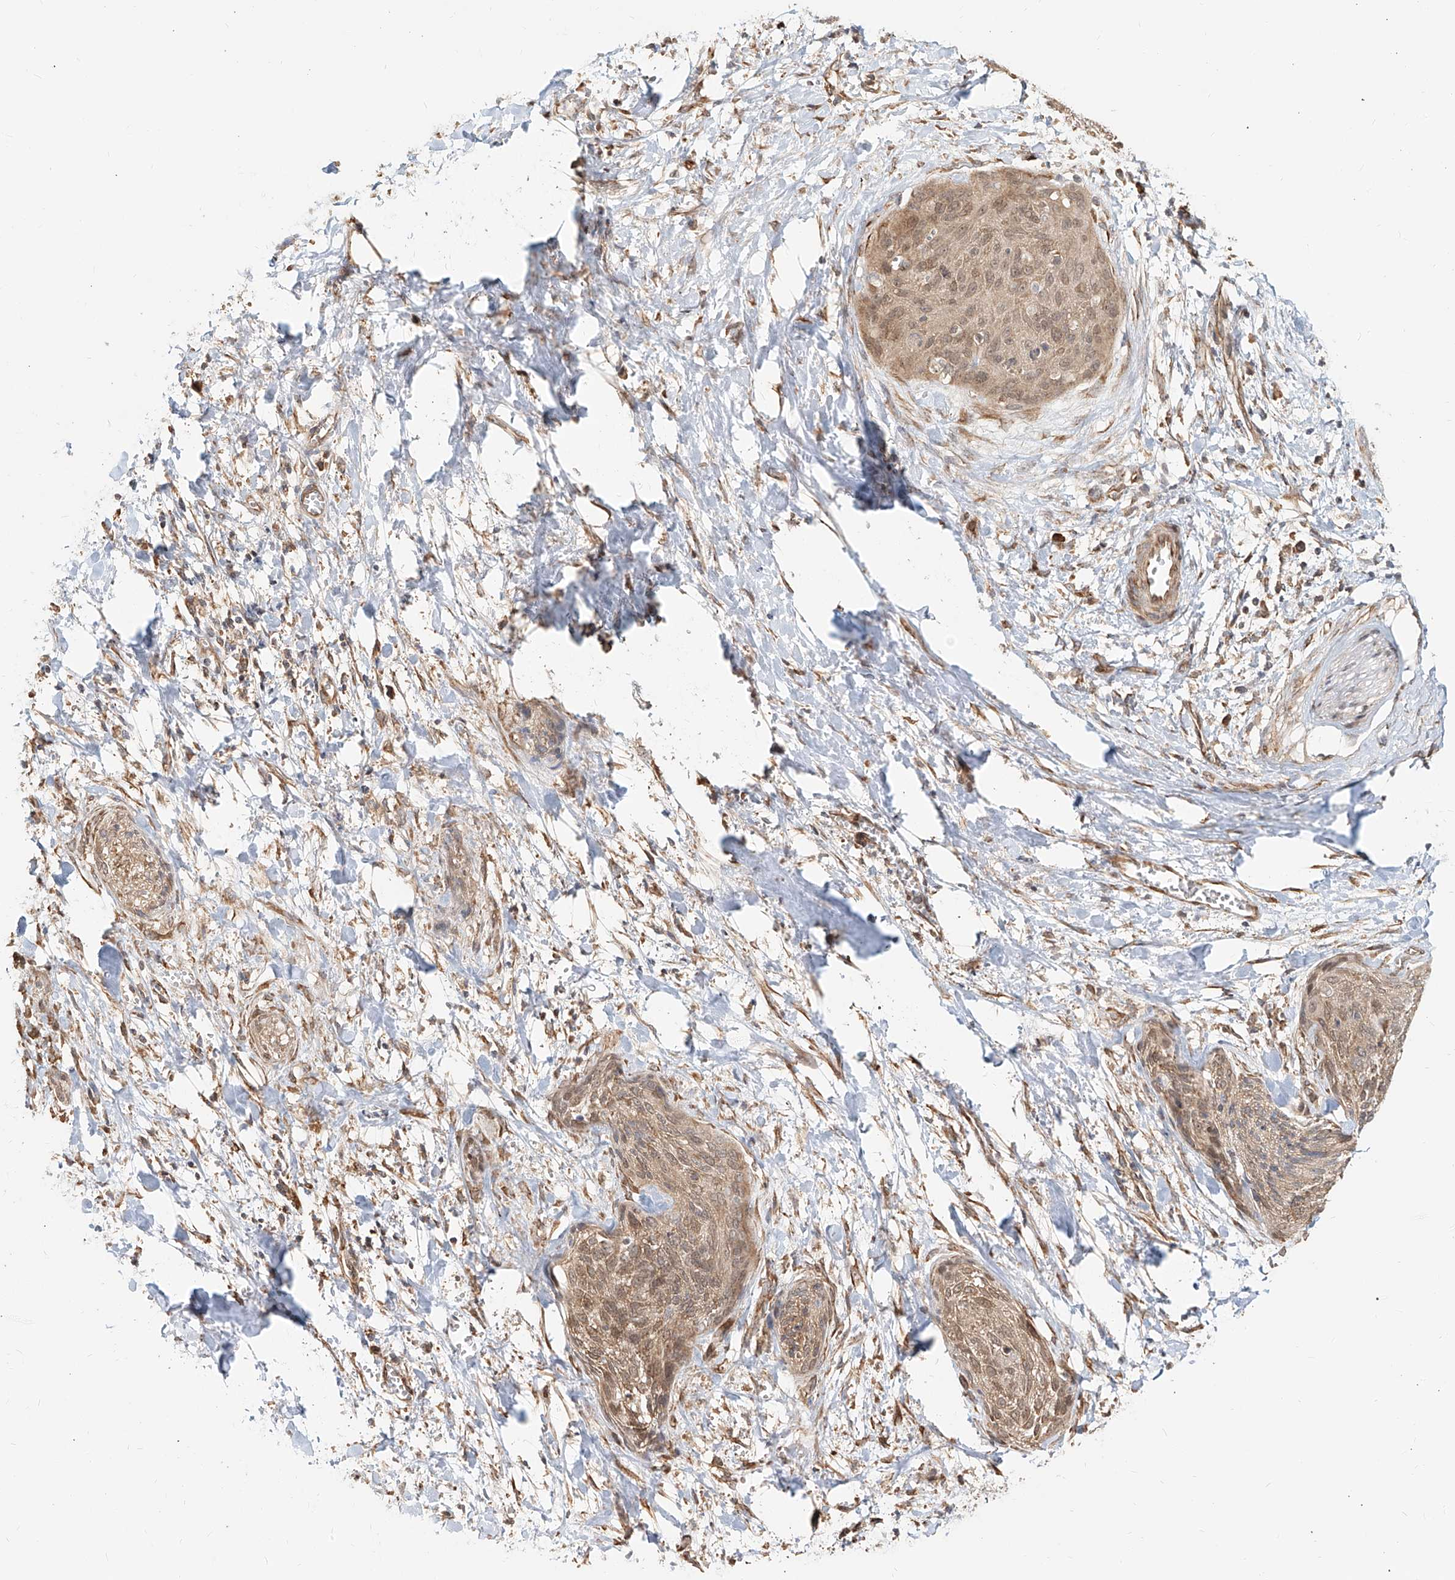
{"staining": {"intensity": "moderate", "quantity": ">75%", "location": "cytoplasmic/membranous,nuclear"}, "tissue": "cervical cancer", "cell_type": "Tumor cells", "image_type": "cancer", "snomed": [{"axis": "morphology", "description": "Squamous cell carcinoma, NOS"}, {"axis": "topography", "description": "Cervix"}], "caption": "DAB immunohistochemical staining of cervical squamous cell carcinoma displays moderate cytoplasmic/membranous and nuclear protein positivity in about >75% of tumor cells.", "gene": "UBE2K", "patient": {"sex": "female", "age": 55}}